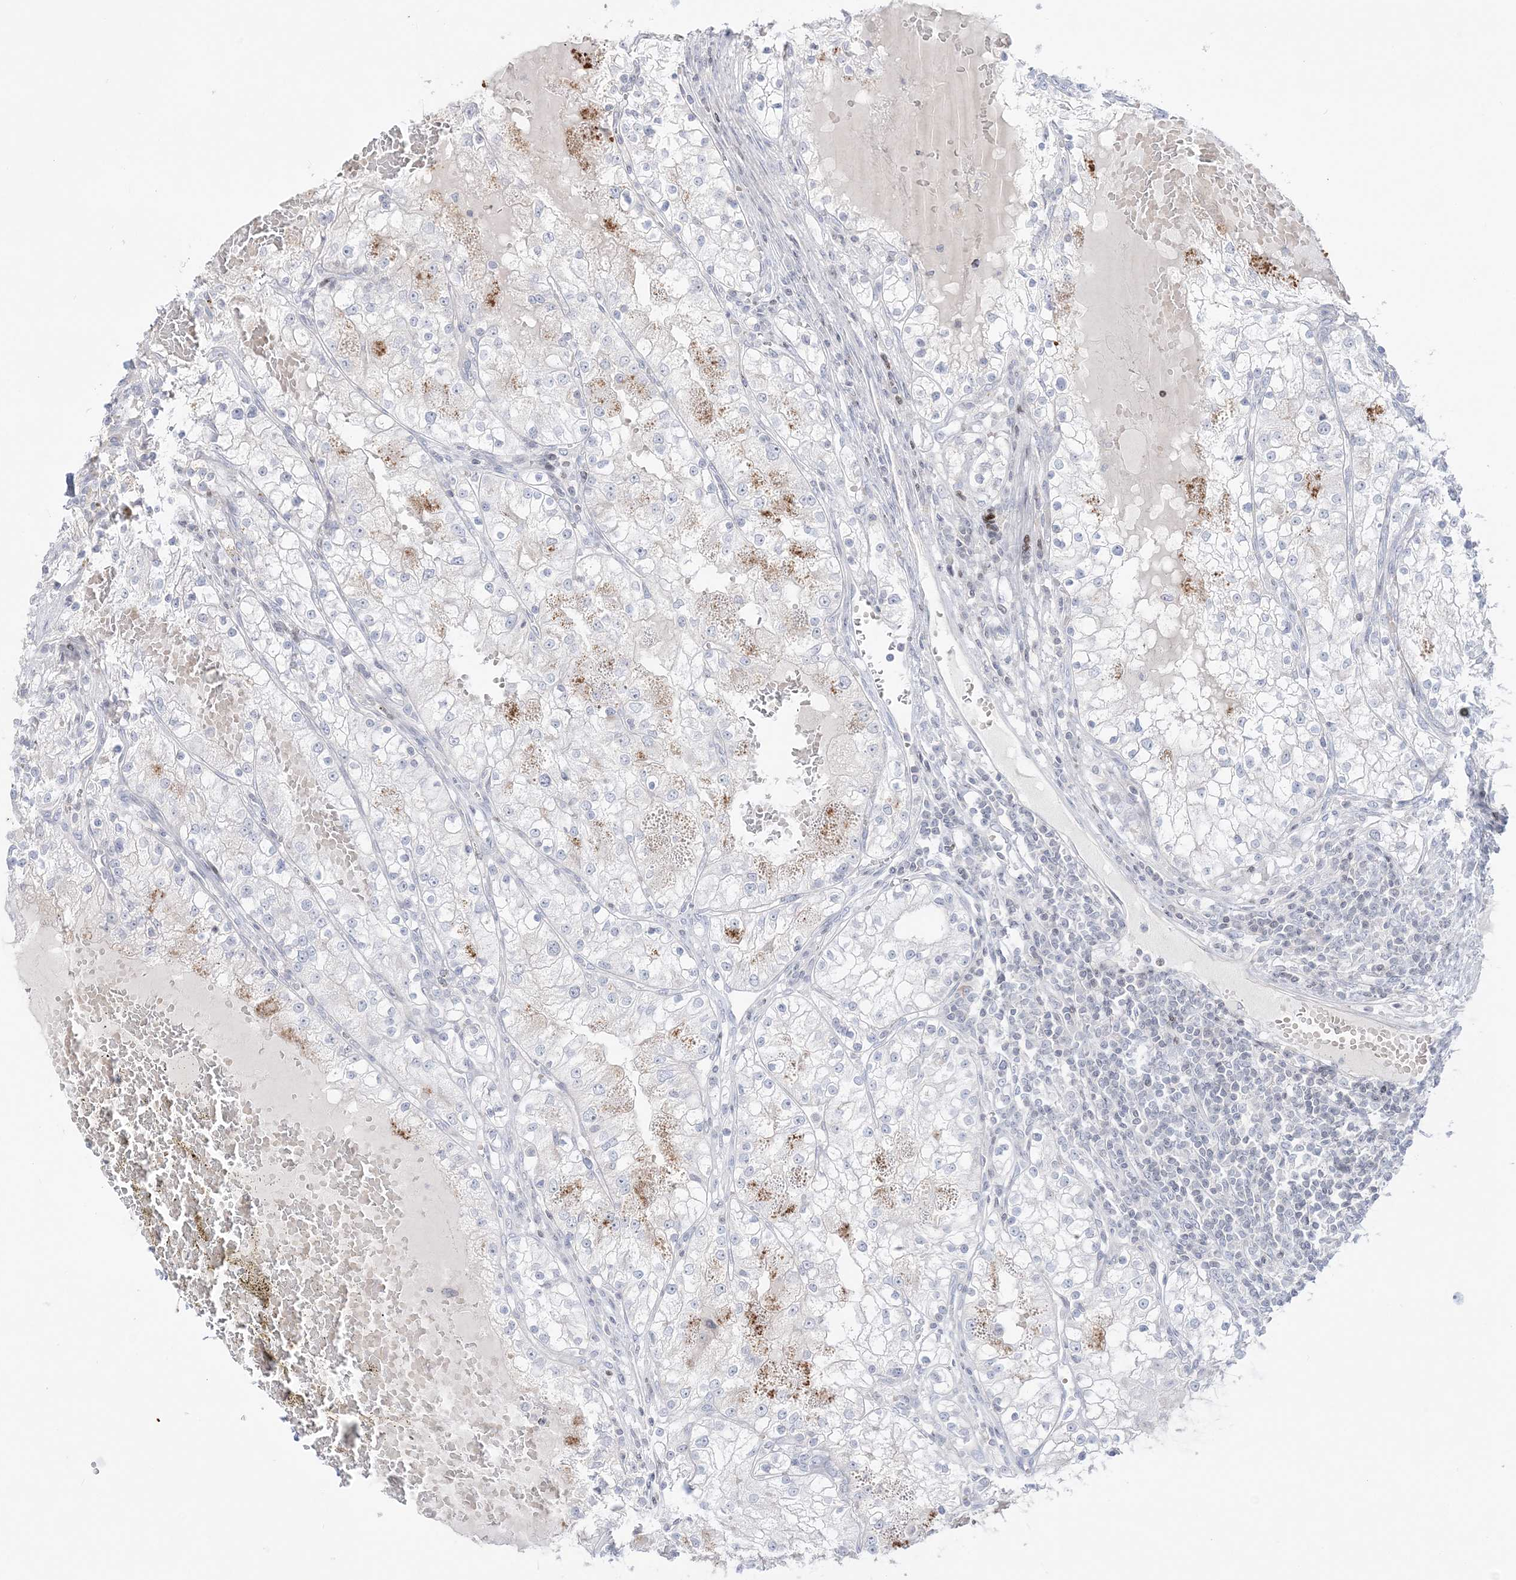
{"staining": {"intensity": "negative", "quantity": "none", "location": "none"}, "tissue": "renal cancer", "cell_type": "Tumor cells", "image_type": "cancer", "snomed": [{"axis": "morphology", "description": "Normal tissue, NOS"}, {"axis": "morphology", "description": "Adenocarcinoma, NOS"}, {"axis": "topography", "description": "Kidney"}], "caption": "Renal cancer was stained to show a protein in brown. There is no significant positivity in tumor cells.", "gene": "SH3BP4", "patient": {"sex": "male", "age": 68}}